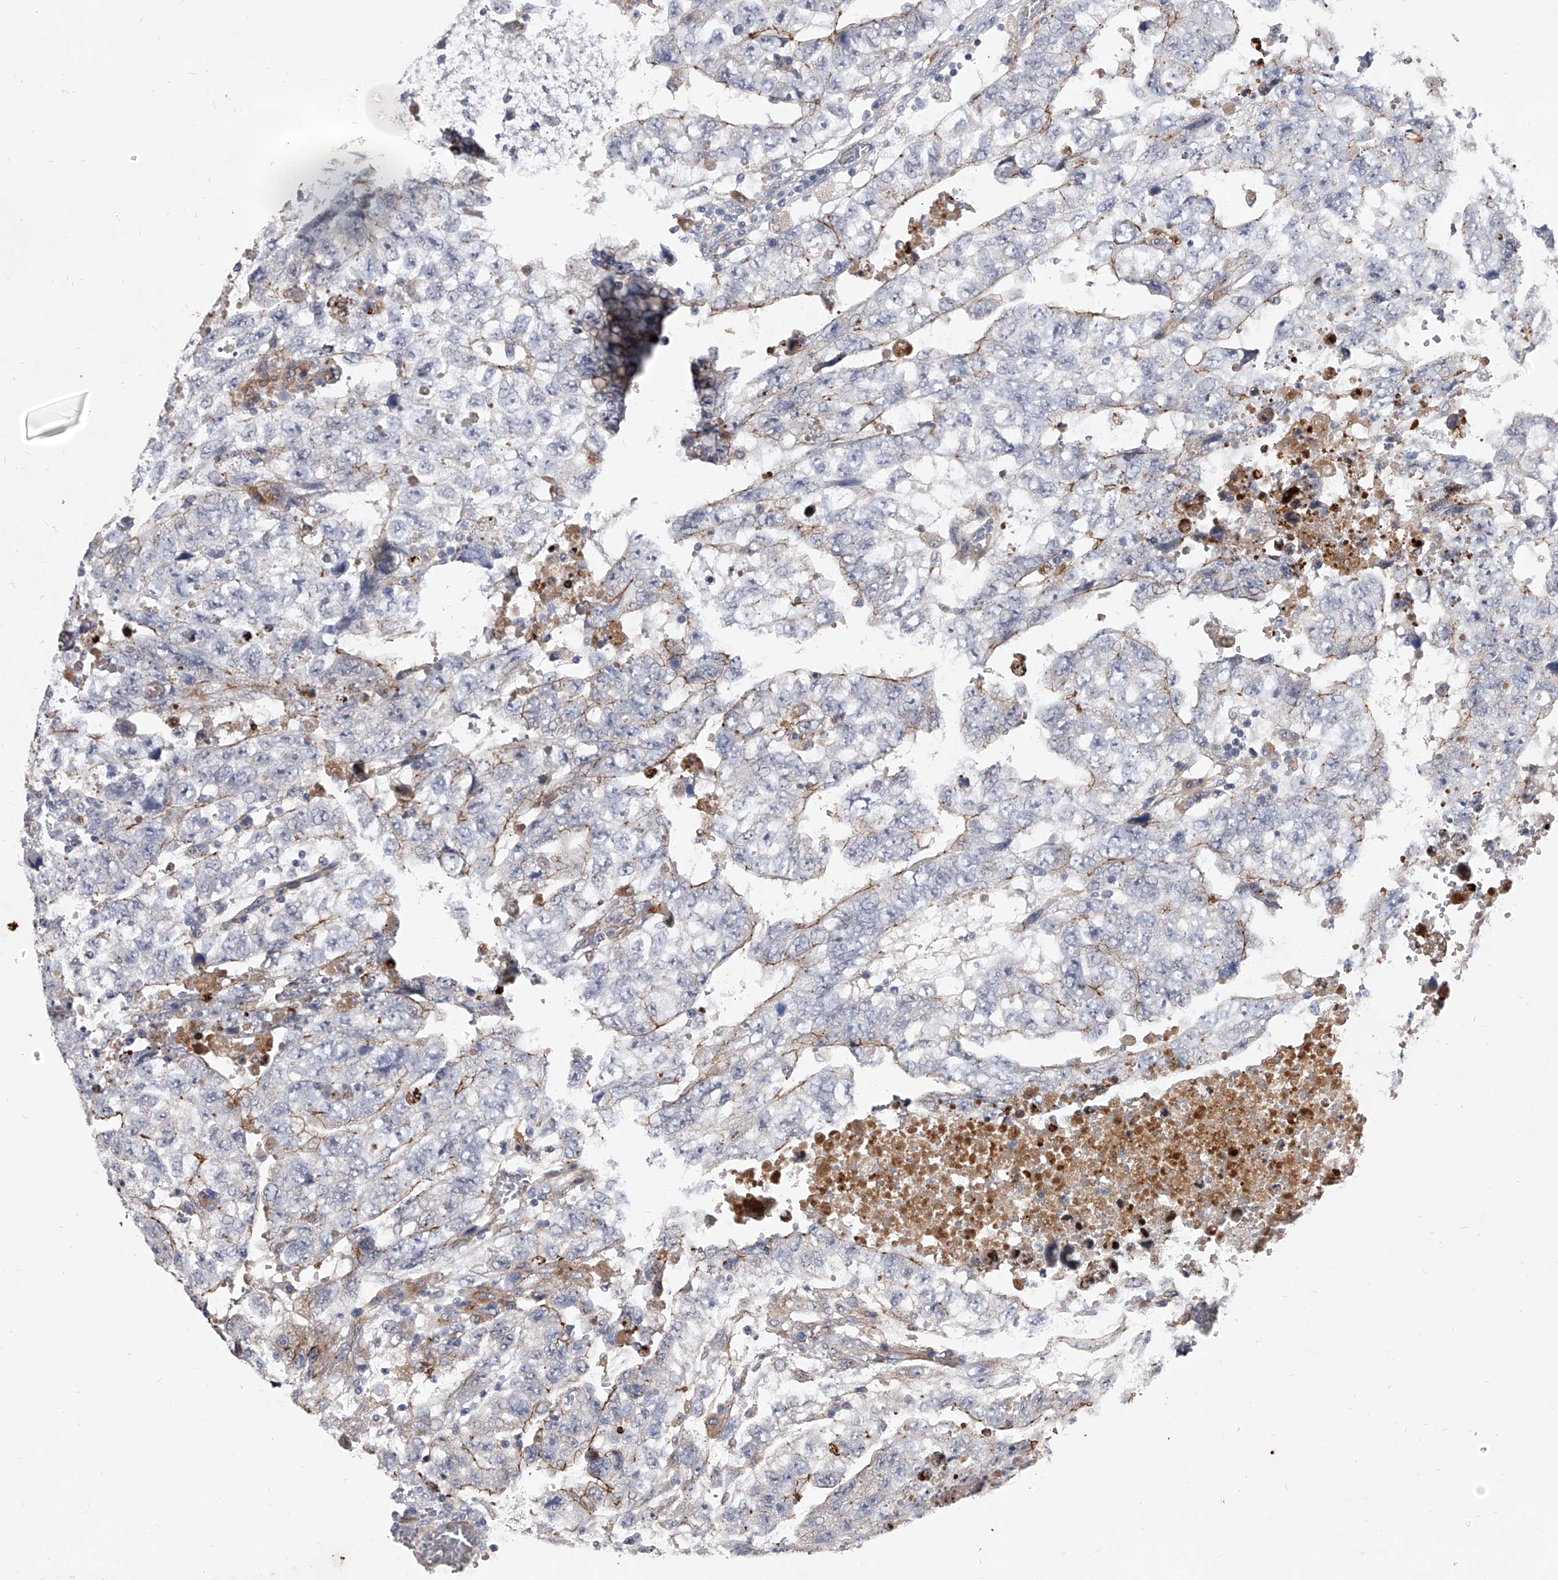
{"staining": {"intensity": "moderate", "quantity": "<25%", "location": "cytoplasmic/membranous"}, "tissue": "testis cancer", "cell_type": "Tumor cells", "image_type": "cancer", "snomed": [{"axis": "morphology", "description": "Carcinoma, Embryonal, NOS"}, {"axis": "topography", "description": "Testis"}], "caption": "DAB immunohistochemical staining of testis cancer (embryonal carcinoma) exhibits moderate cytoplasmic/membranous protein positivity in approximately <25% of tumor cells. (Brightfield microscopy of DAB IHC at high magnification).", "gene": "MINDY4", "patient": {"sex": "male", "age": 36}}